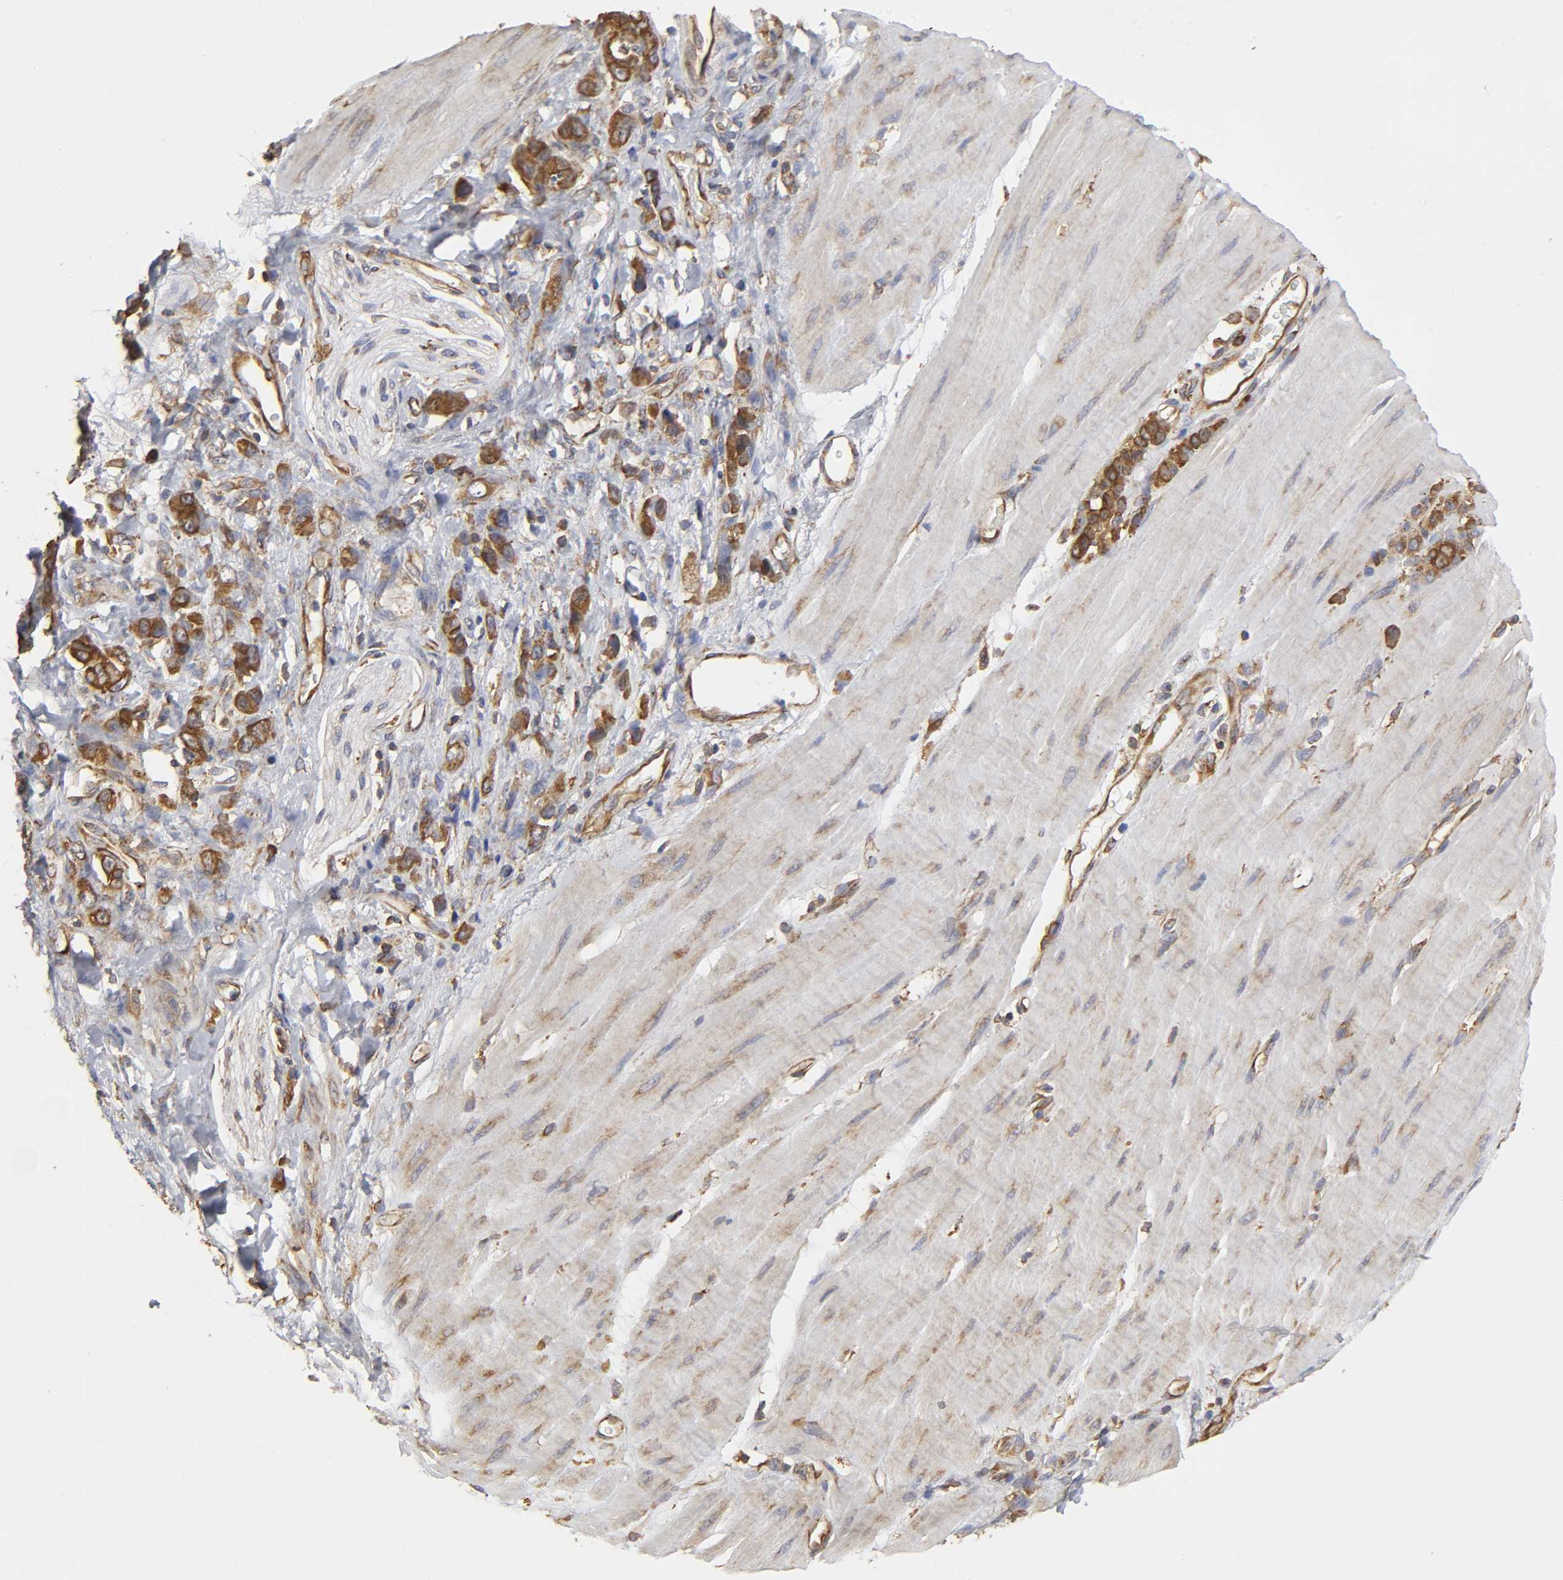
{"staining": {"intensity": "strong", "quantity": ">75%", "location": "cytoplasmic/membranous"}, "tissue": "stomach cancer", "cell_type": "Tumor cells", "image_type": "cancer", "snomed": [{"axis": "morphology", "description": "Adenocarcinoma, NOS"}, {"axis": "topography", "description": "Stomach"}], "caption": "IHC histopathology image of neoplastic tissue: human stomach adenocarcinoma stained using immunohistochemistry shows high levels of strong protein expression localized specifically in the cytoplasmic/membranous of tumor cells, appearing as a cytoplasmic/membranous brown color.", "gene": "RPL14", "patient": {"sex": "male", "age": 82}}